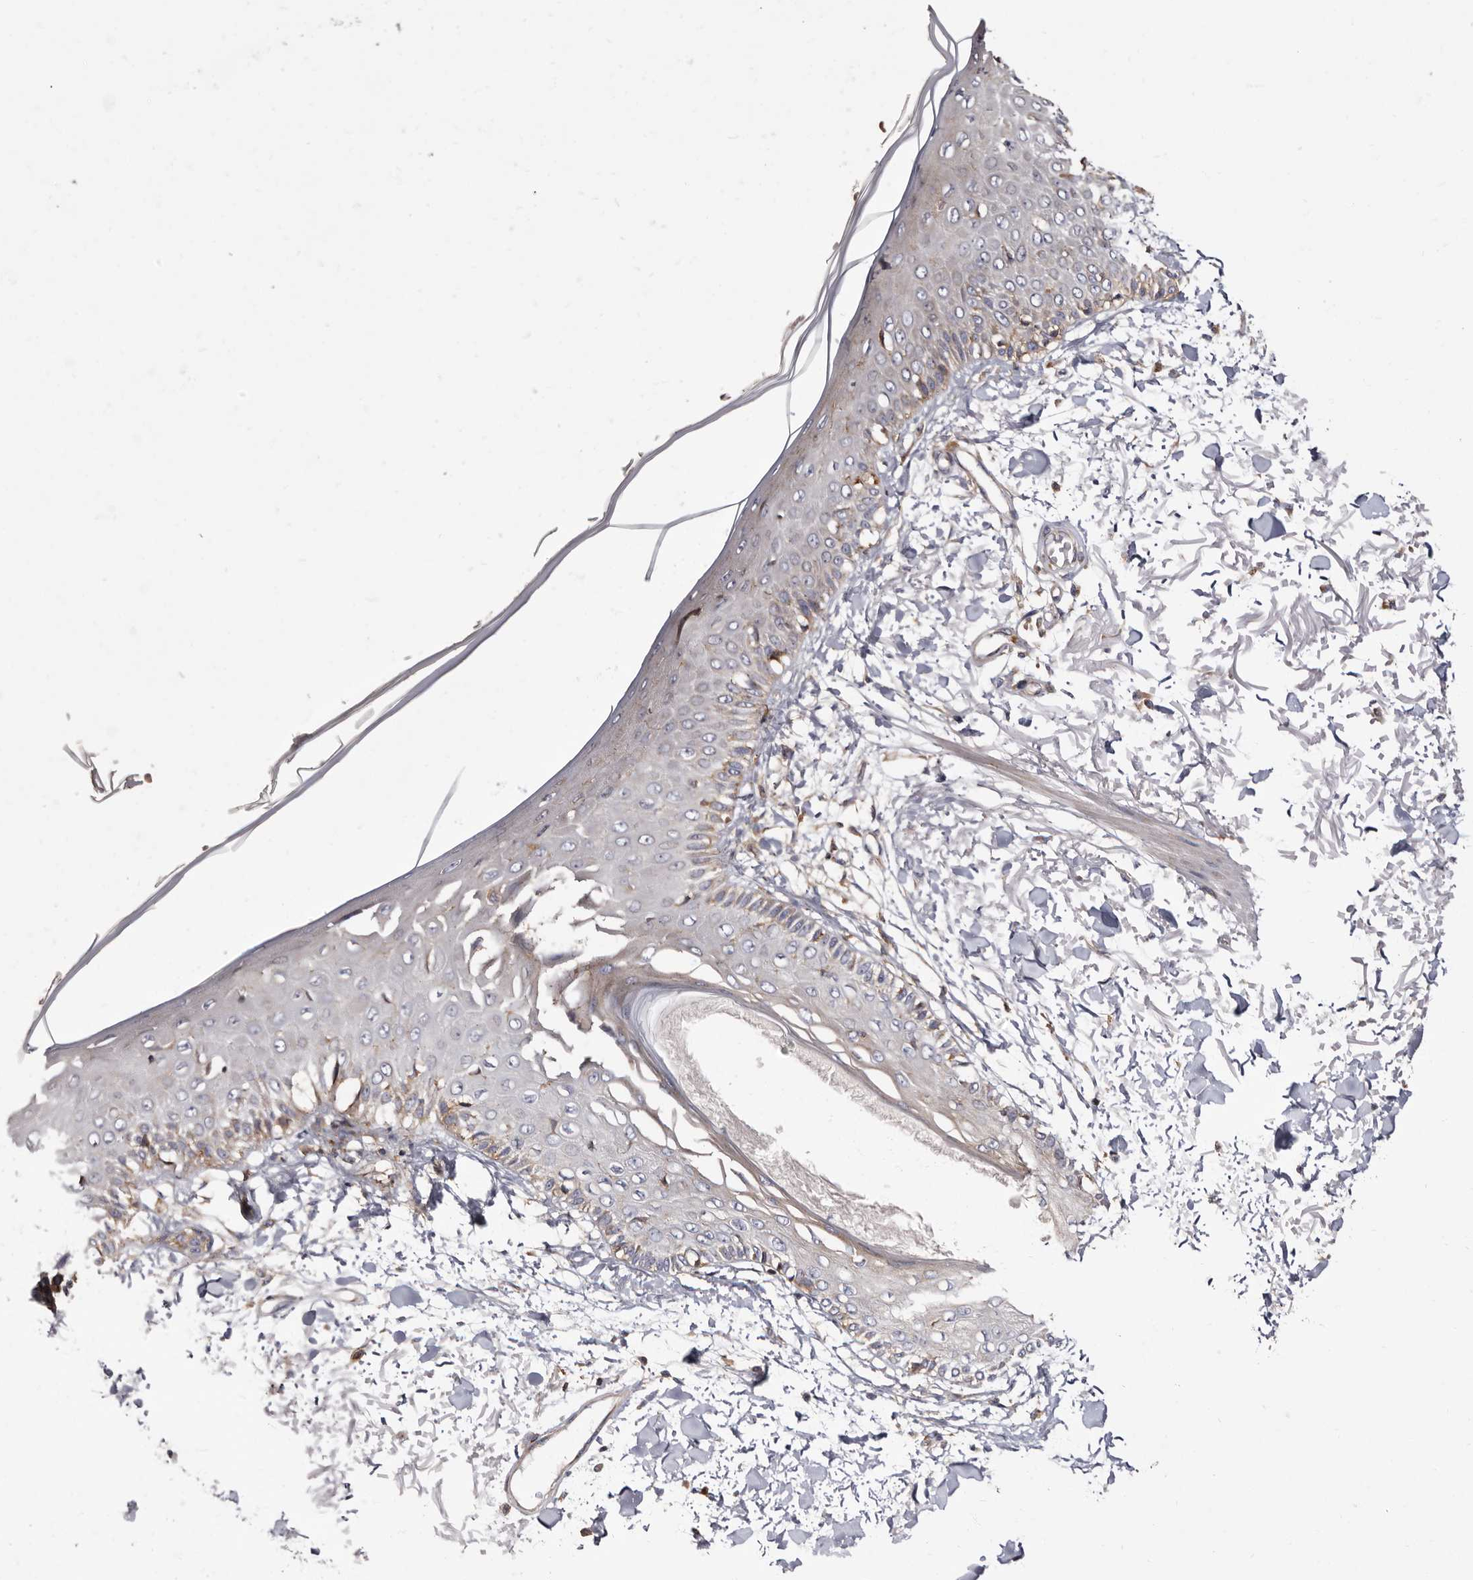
{"staining": {"intensity": "weak", "quantity": ">75%", "location": "cytoplasmic/membranous"}, "tissue": "skin", "cell_type": "Fibroblasts", "image_type": "normal", "snomed": [{"axis": "morphology", "description": "Normal tissue, NOS"}, {"axis": "morphology", "description": "Squamous cell carcinoma, NOS"}, {"axis": "topography", "description": "Skin"}, {"axis": "topography", "description": "Peripheral nerve tissue"}], "caption": "Immunohistochemical staining of normal skin demonstrates low levels of weak cytoplasmic/membranous expression in approximately >75% of fibroblasts. The staining was performed using DAB to visualize the protein expression in brown, while the nuclei were stained in blue with hematoxylin (Magnification: 20x).", "gene": "COQ8B", "patient": {"sex": "male", "age": 83}}